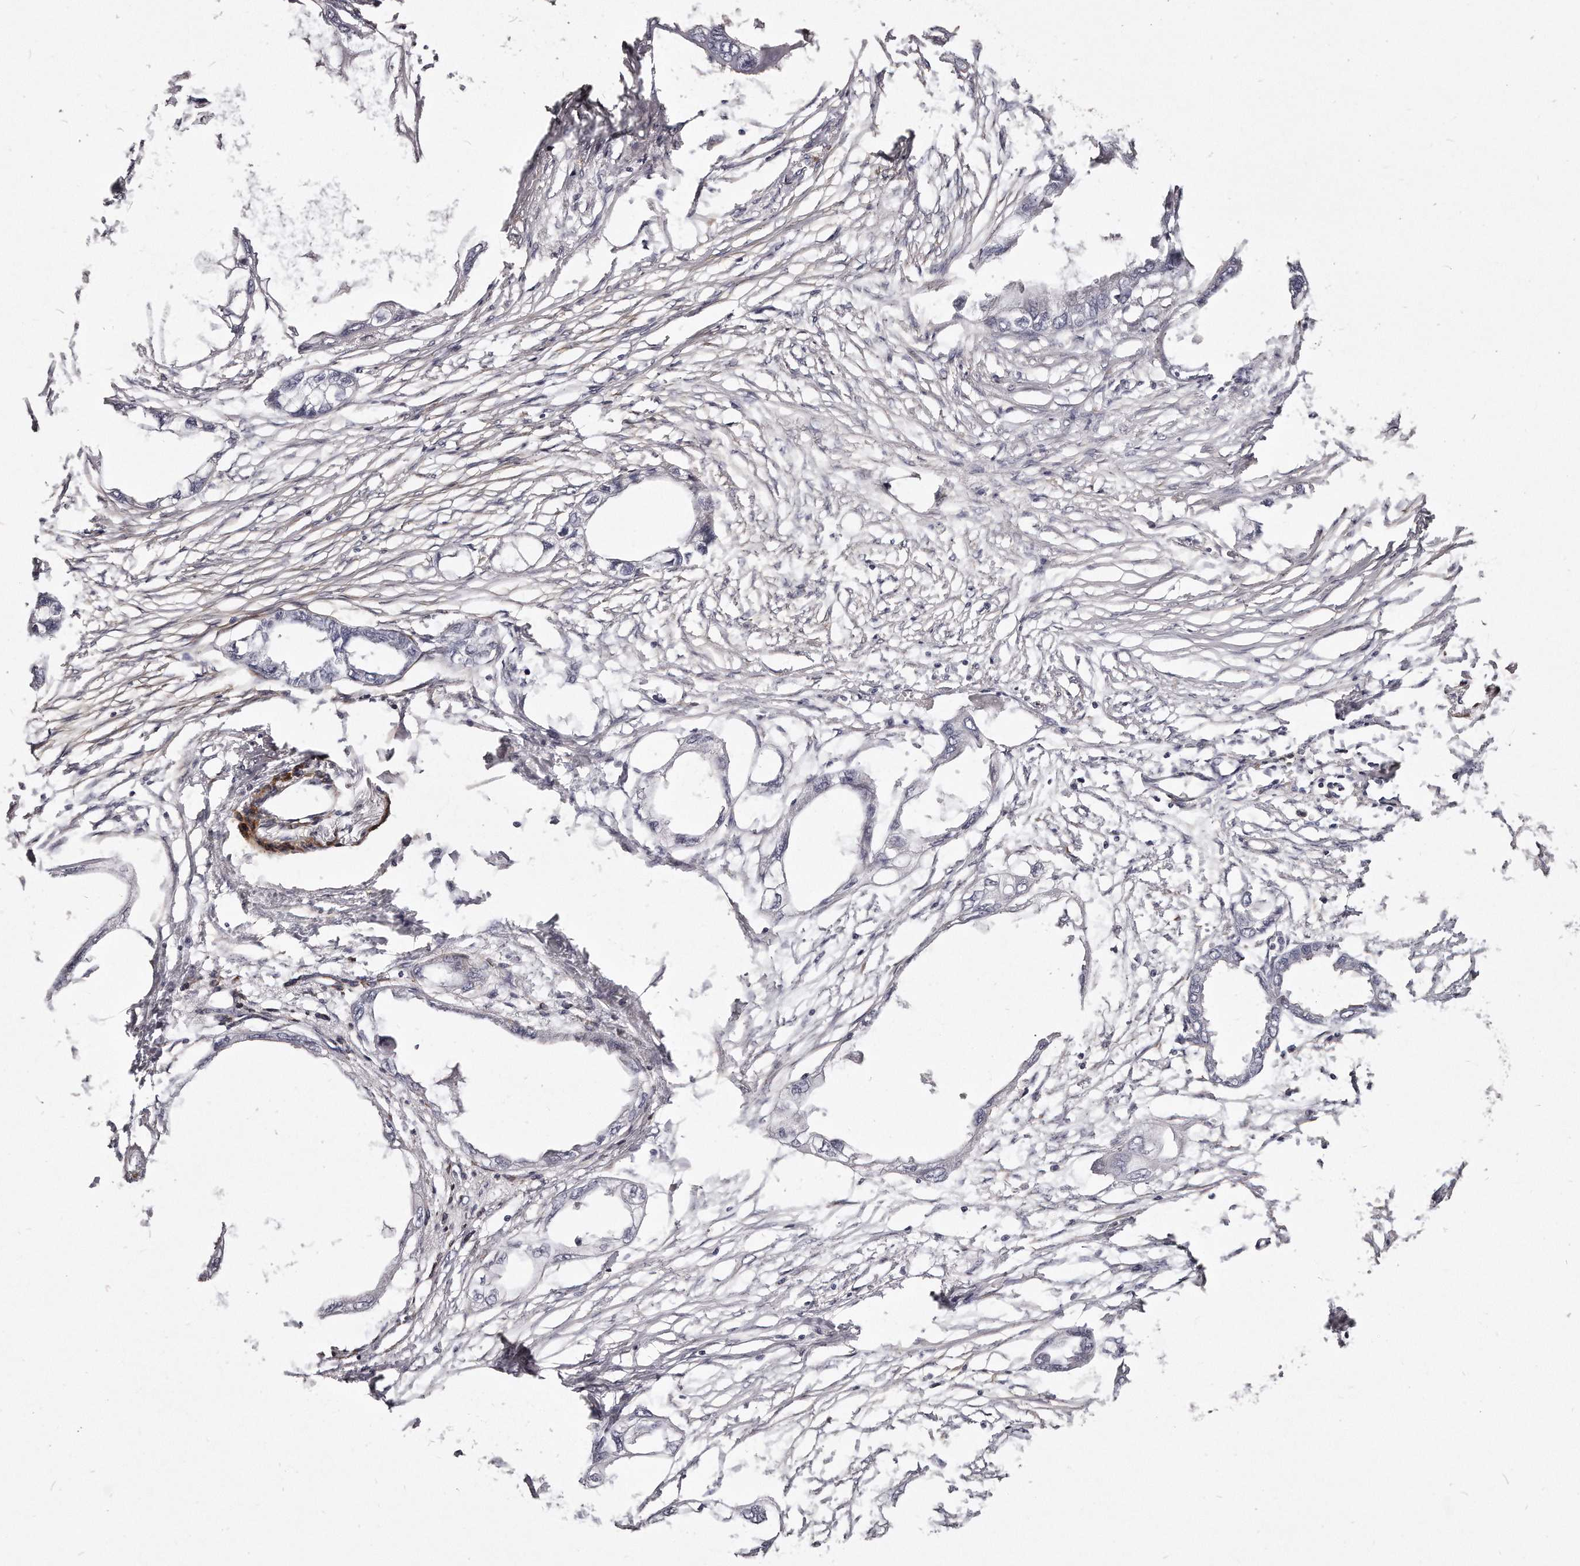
{"staining": {"intensity": "negative", "quantity": "none", "location": "none"}, "tissue": "endometrial cancer", "cell_type": "Tumor cells", "image_type": "cancer", "snomed": [{"axis": "morphology", "description": "Adenocarcinoma, NOS"}, {"axis": "morphology", "description": "Adenocarcinoma, metastatic, NOS"}, {"axis": "topography", "description": "Adipose tissue"}, {"axis": "topography", "description": "Endometrium"}], "caption": "Endometrial cancer stained for a protein using IHC reveals no positivity tumor cells.", "gene": "LMOD1", "patient": {"sex": "female", "age": 67}}